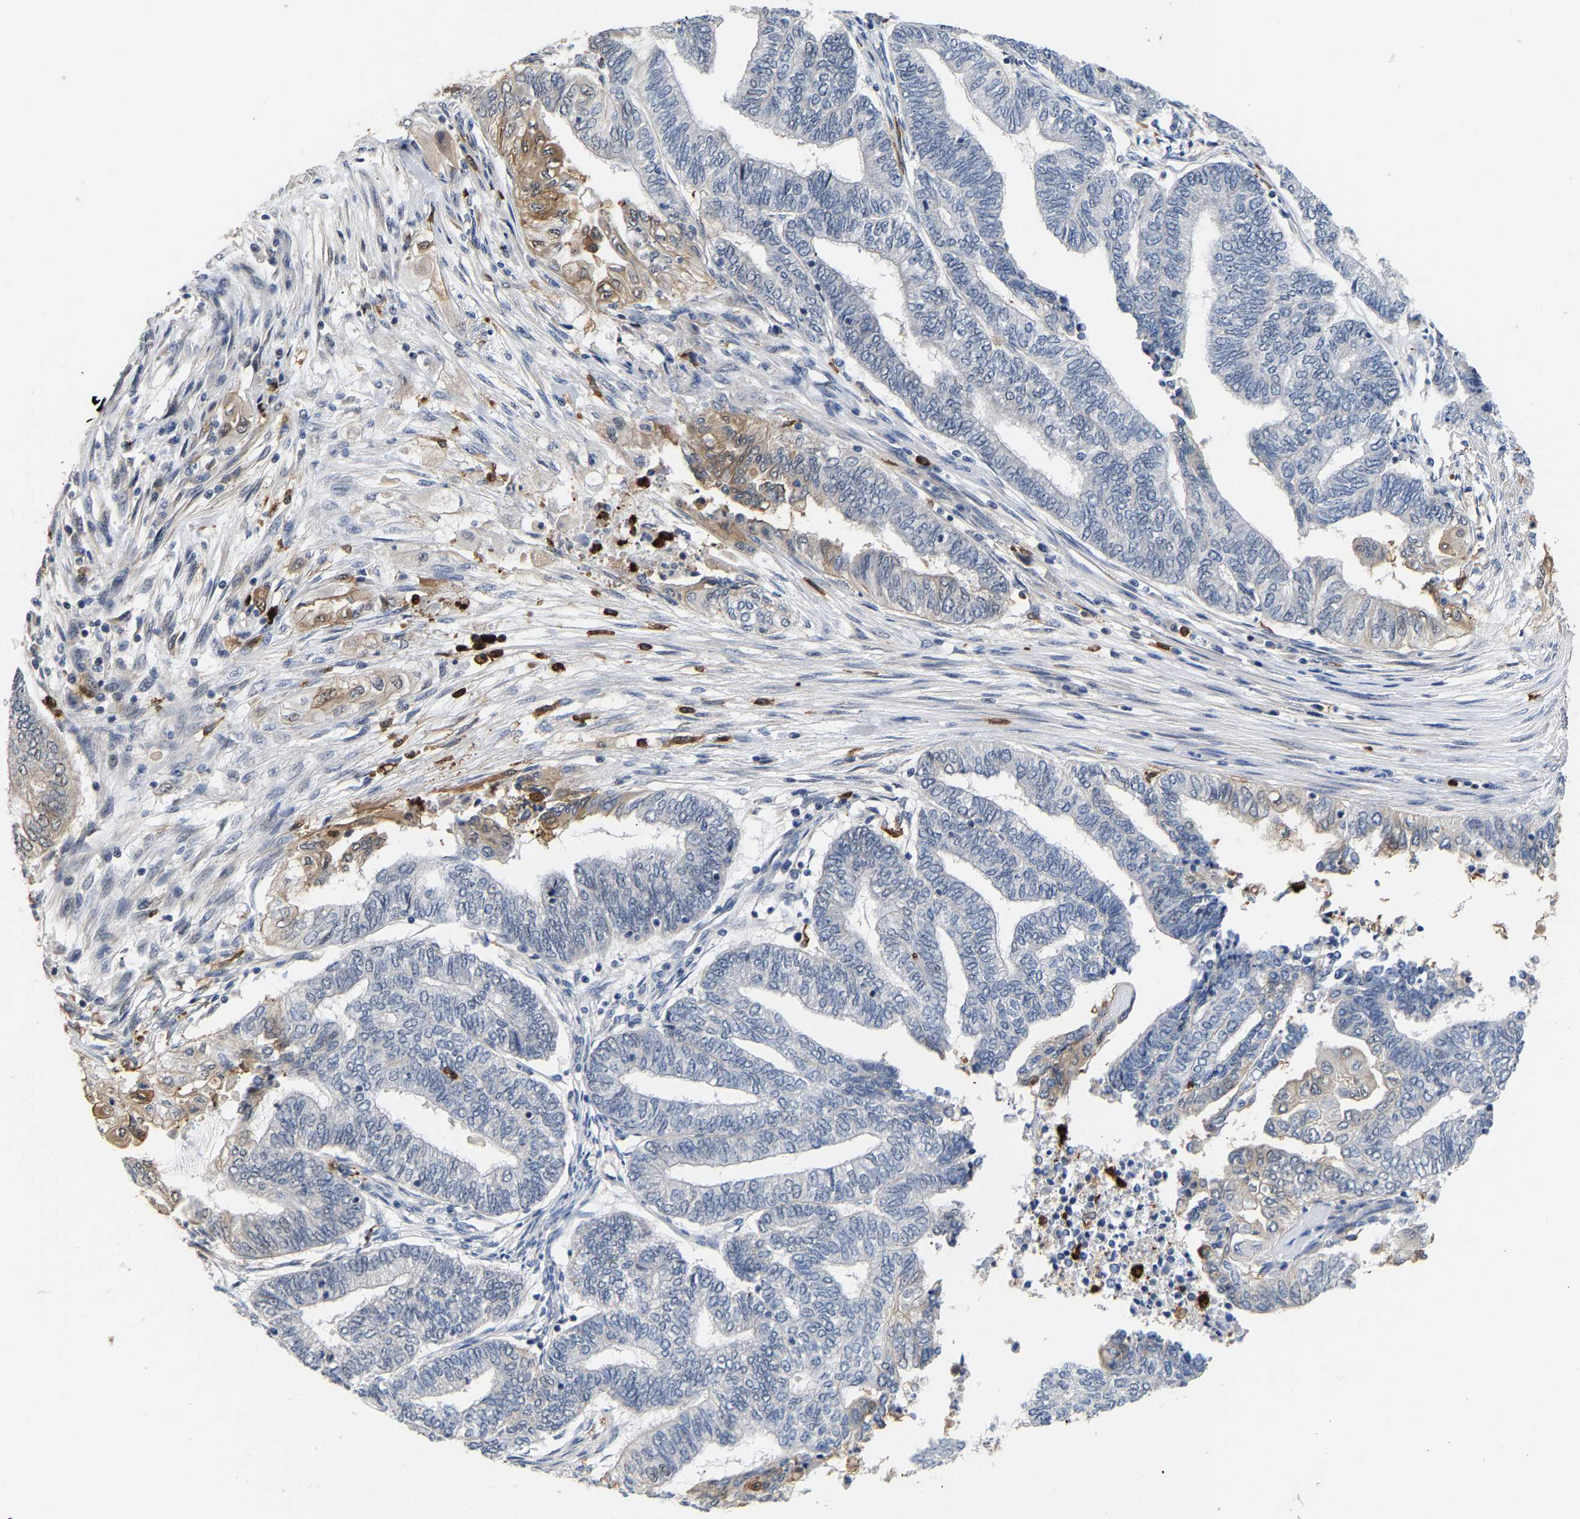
{"staining": {"intensity": "weak", "quantity": "<25%", "location": "cytoplasmic/membranous"}, "tissue": "endometrial cancer", "cell_type": "Tumor cells", "image_type": "cancer", "snomed": [{"axis": "morphology", "description": "Adenocarcinoma, NOS"}, {"axis": "topography", "description": "Uterus"}, {"axis": "topography", "description": "Endometrium"}], "caption": "This is an immunohistochemistry image of human endometrial cancer. There is no staining in tumor cells.", "gene": "TDRD7", "patient": {"sex": "female", "age": 70}}